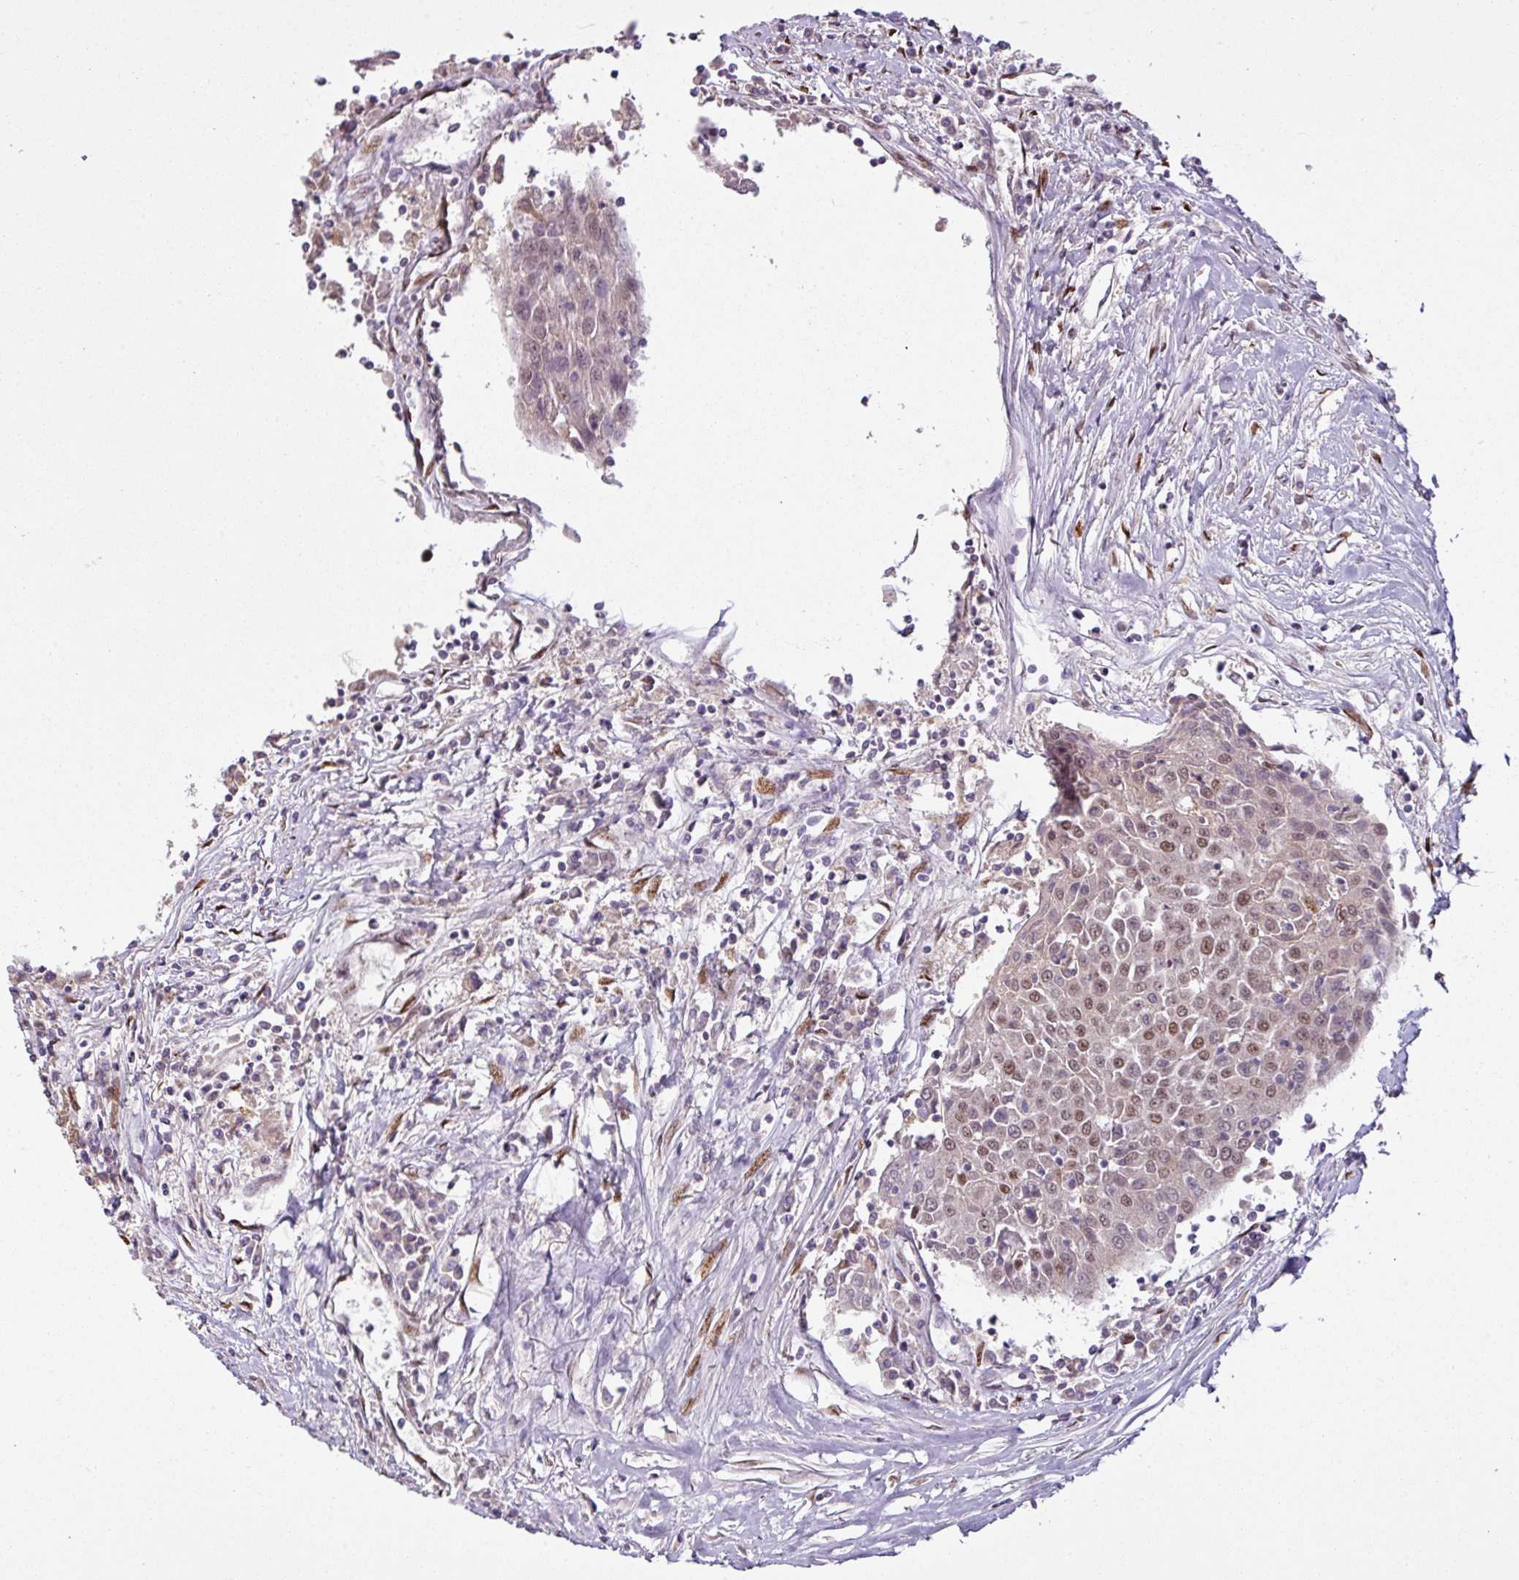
{"staining": {"intensity": "moderate", "quantity": "<25%", "location": "nuclear"}, "tissue": "urothelial cancer", "cell_type": "Tumor cells", "image_type": "cancer", "snomed": [{"axis": "morphology", "description": "Urothelial carcinoma, High grade"}, {"axis": "topography", "description": "Urinary bladder"}], "caption": "This image reveals immunohistochemistry (IHC) staining of human urothelial cancer, with low moderate nuclear staining in approximately <25% of tumor cells.", "gene": "IRF2BPL", "patient": {"sex": "female", "age": 85}}